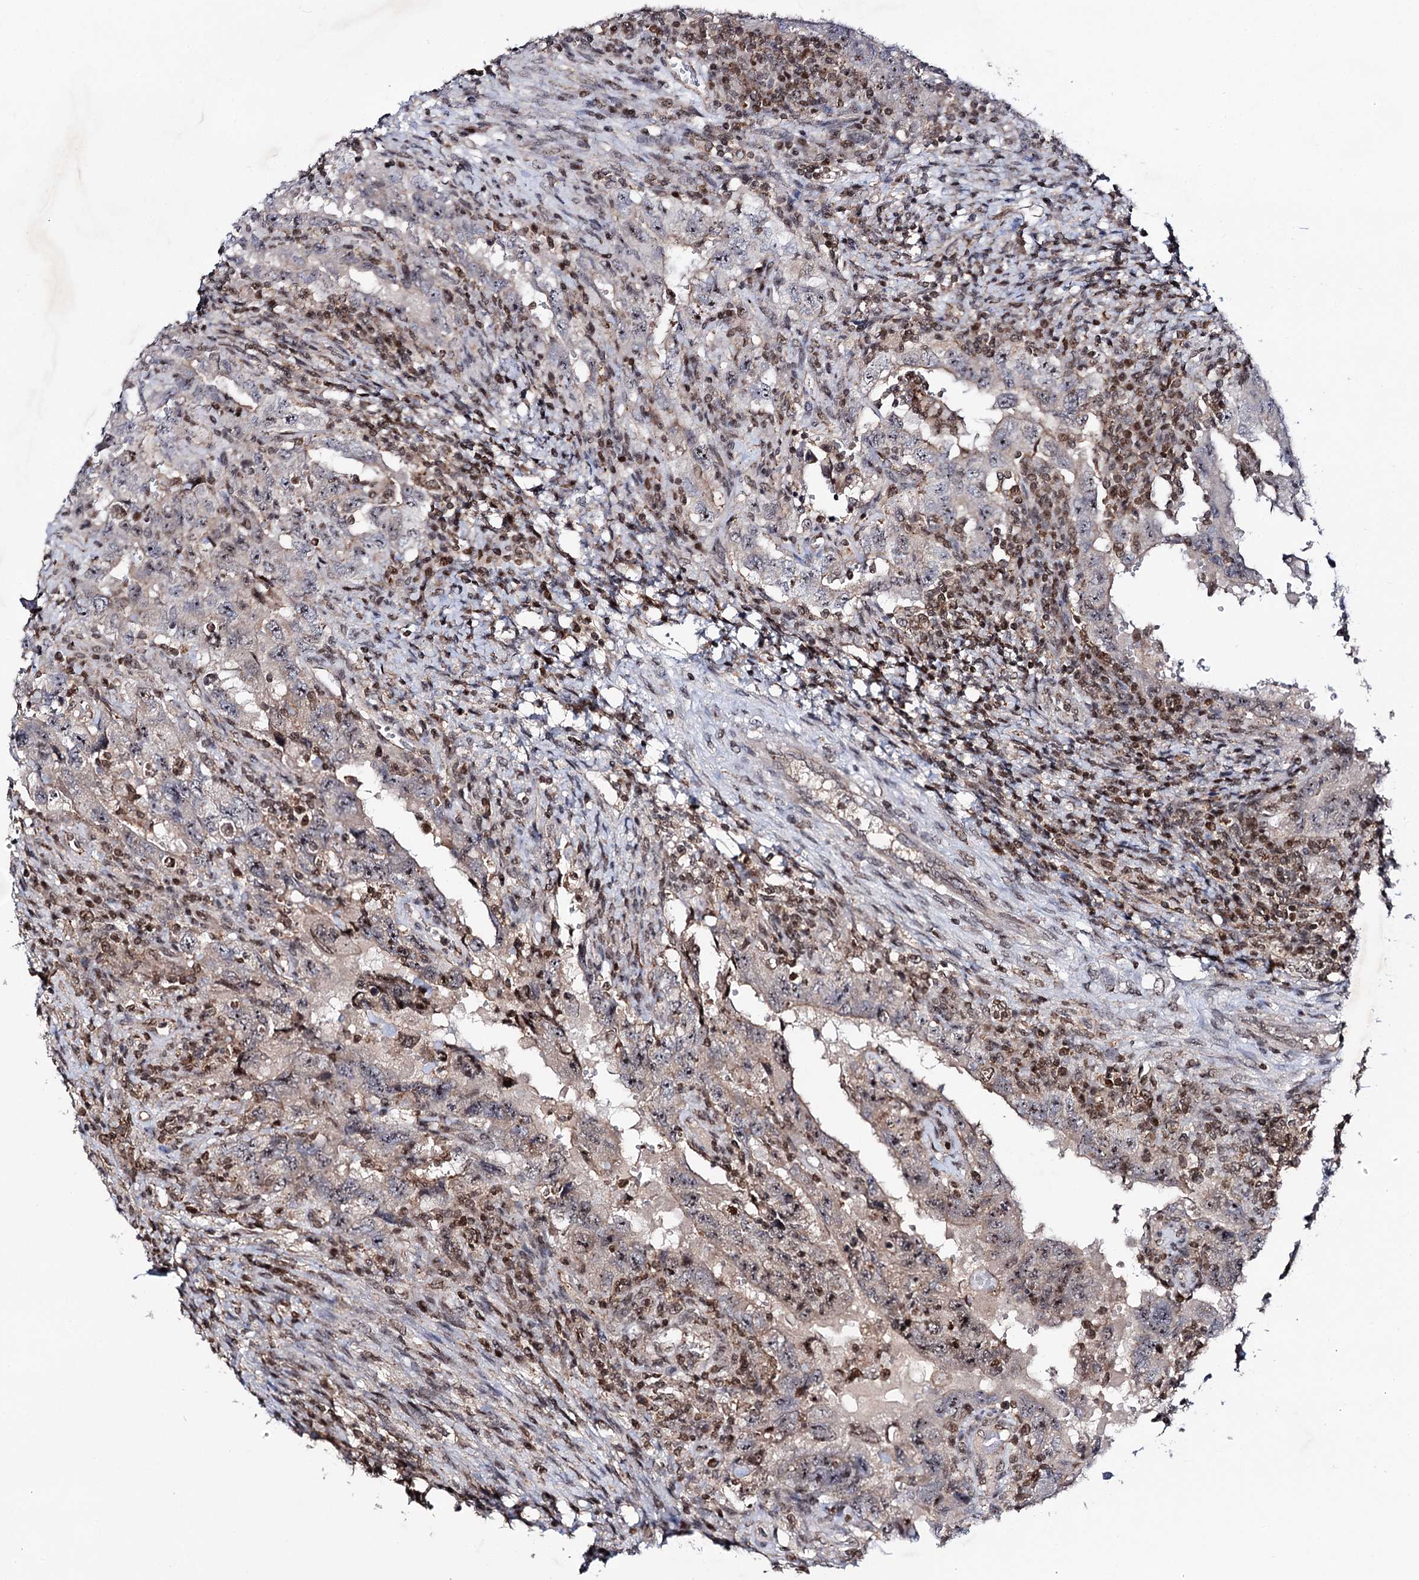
{"staining": {"intensity": "weak", "quantity": "<25%", "location": "nuclear"}, "tissue": "testis cancer", "cell_type": "Tumor cells", "image_type": "cancer", "snomed": [{"axis": "morphology", "description": "Carcinoma, Embryonal, NOS"}, {"axis": "topography", "description": "Testis"}], "caption": "This photomicrograph is of testis embryonal carcinoma stained with immunohistochemistry to label a protein in brown with the nuclei are counter-stained blue. There is no expression in tumor cells.", "gene": "SMCHD1", "patient": {"sex": "male", "age": 26}}